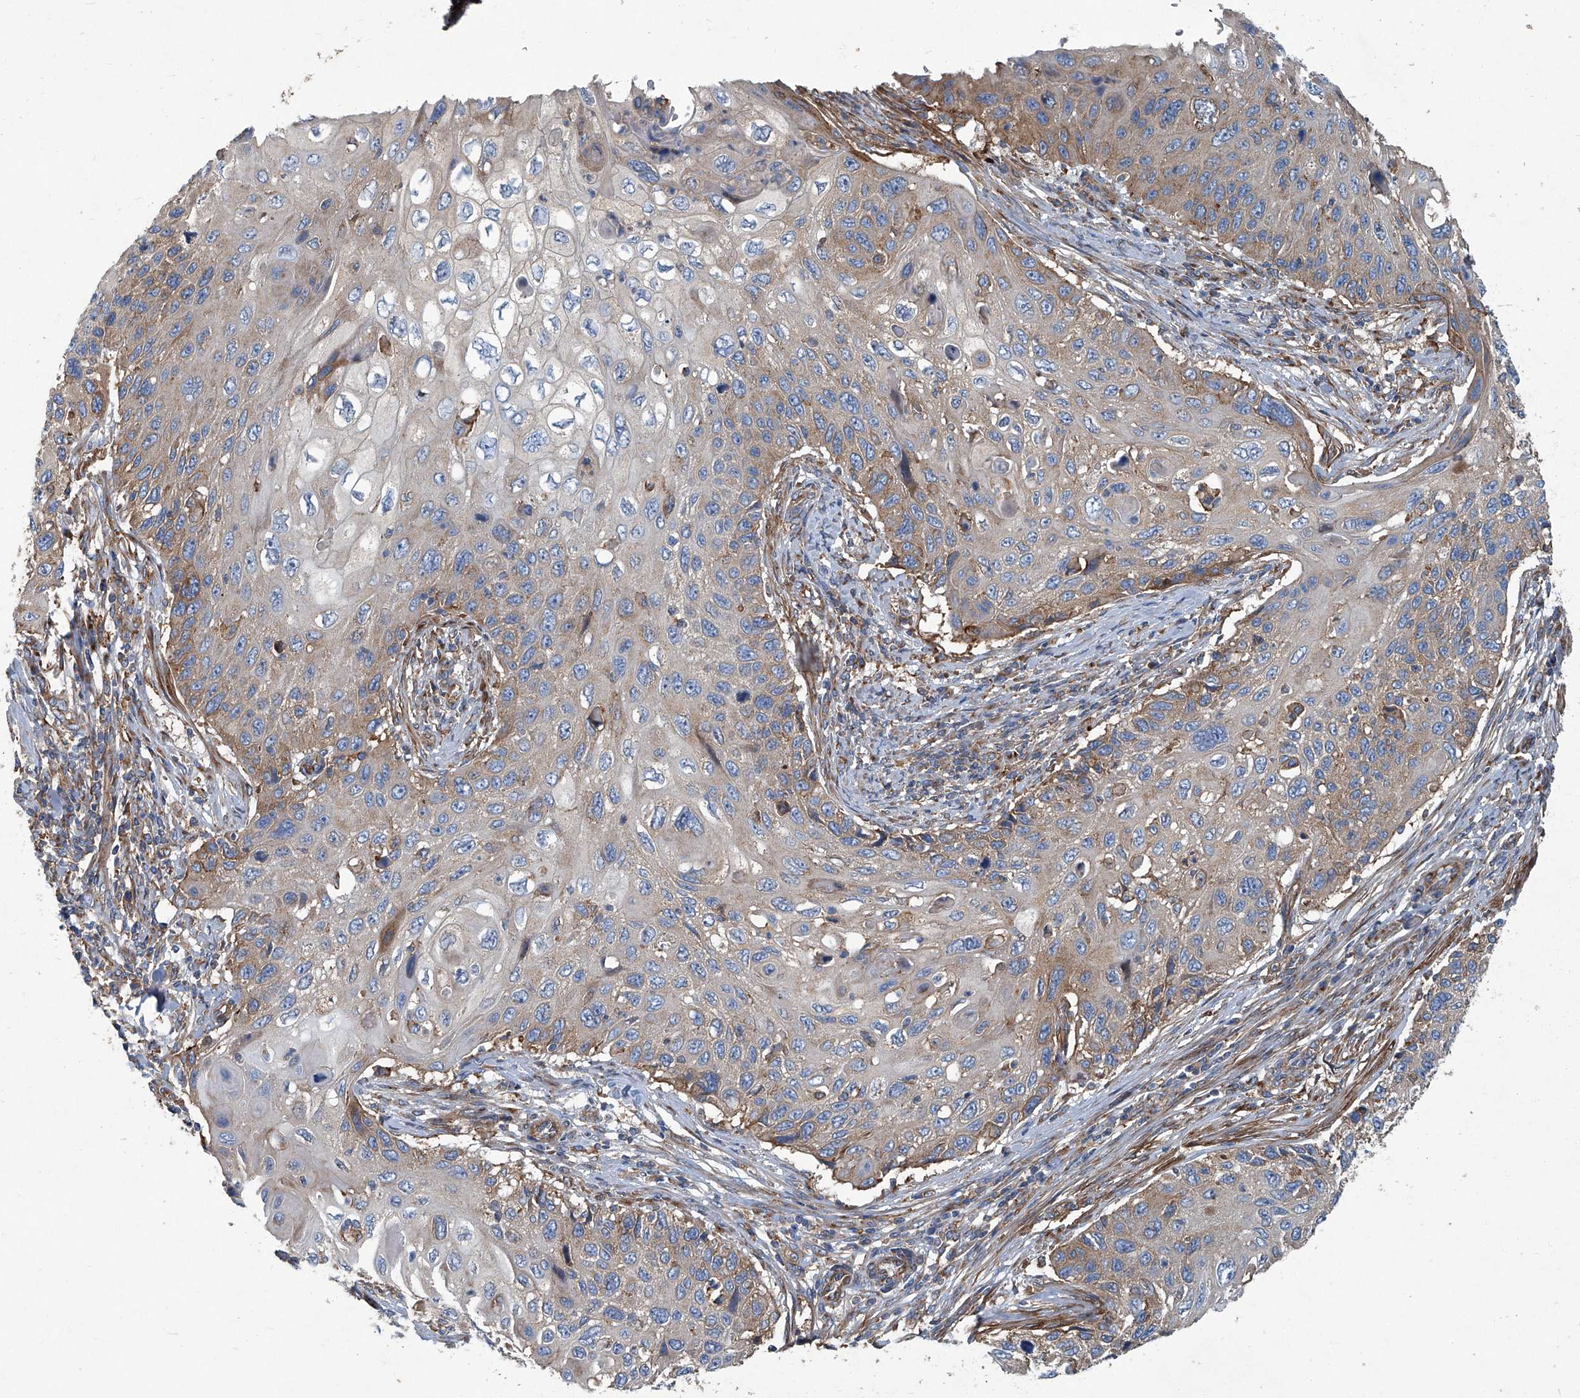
{"staining": {"intensity": "weak", "quantity": "25%-75%", "location": "cytoplasmic/membranous"}, "tissue": "cervical cancer", "cell_type": "Tumor cells", "image_type": "cancer", "snomed": [{"axis": "morphology", "description": "Squamous cell carcinoma, NOS"}, {"axis": "topography", "description": "Cervix"}], "caption": "Tumor cells demonstrate low levels of weak cytoplasmic/membranous positivity in approximately 25%-75% of cells in cervical squamous cell carcinoma.", "gene": "PIGH", "patient": {"sex": "female", "age": 70}}